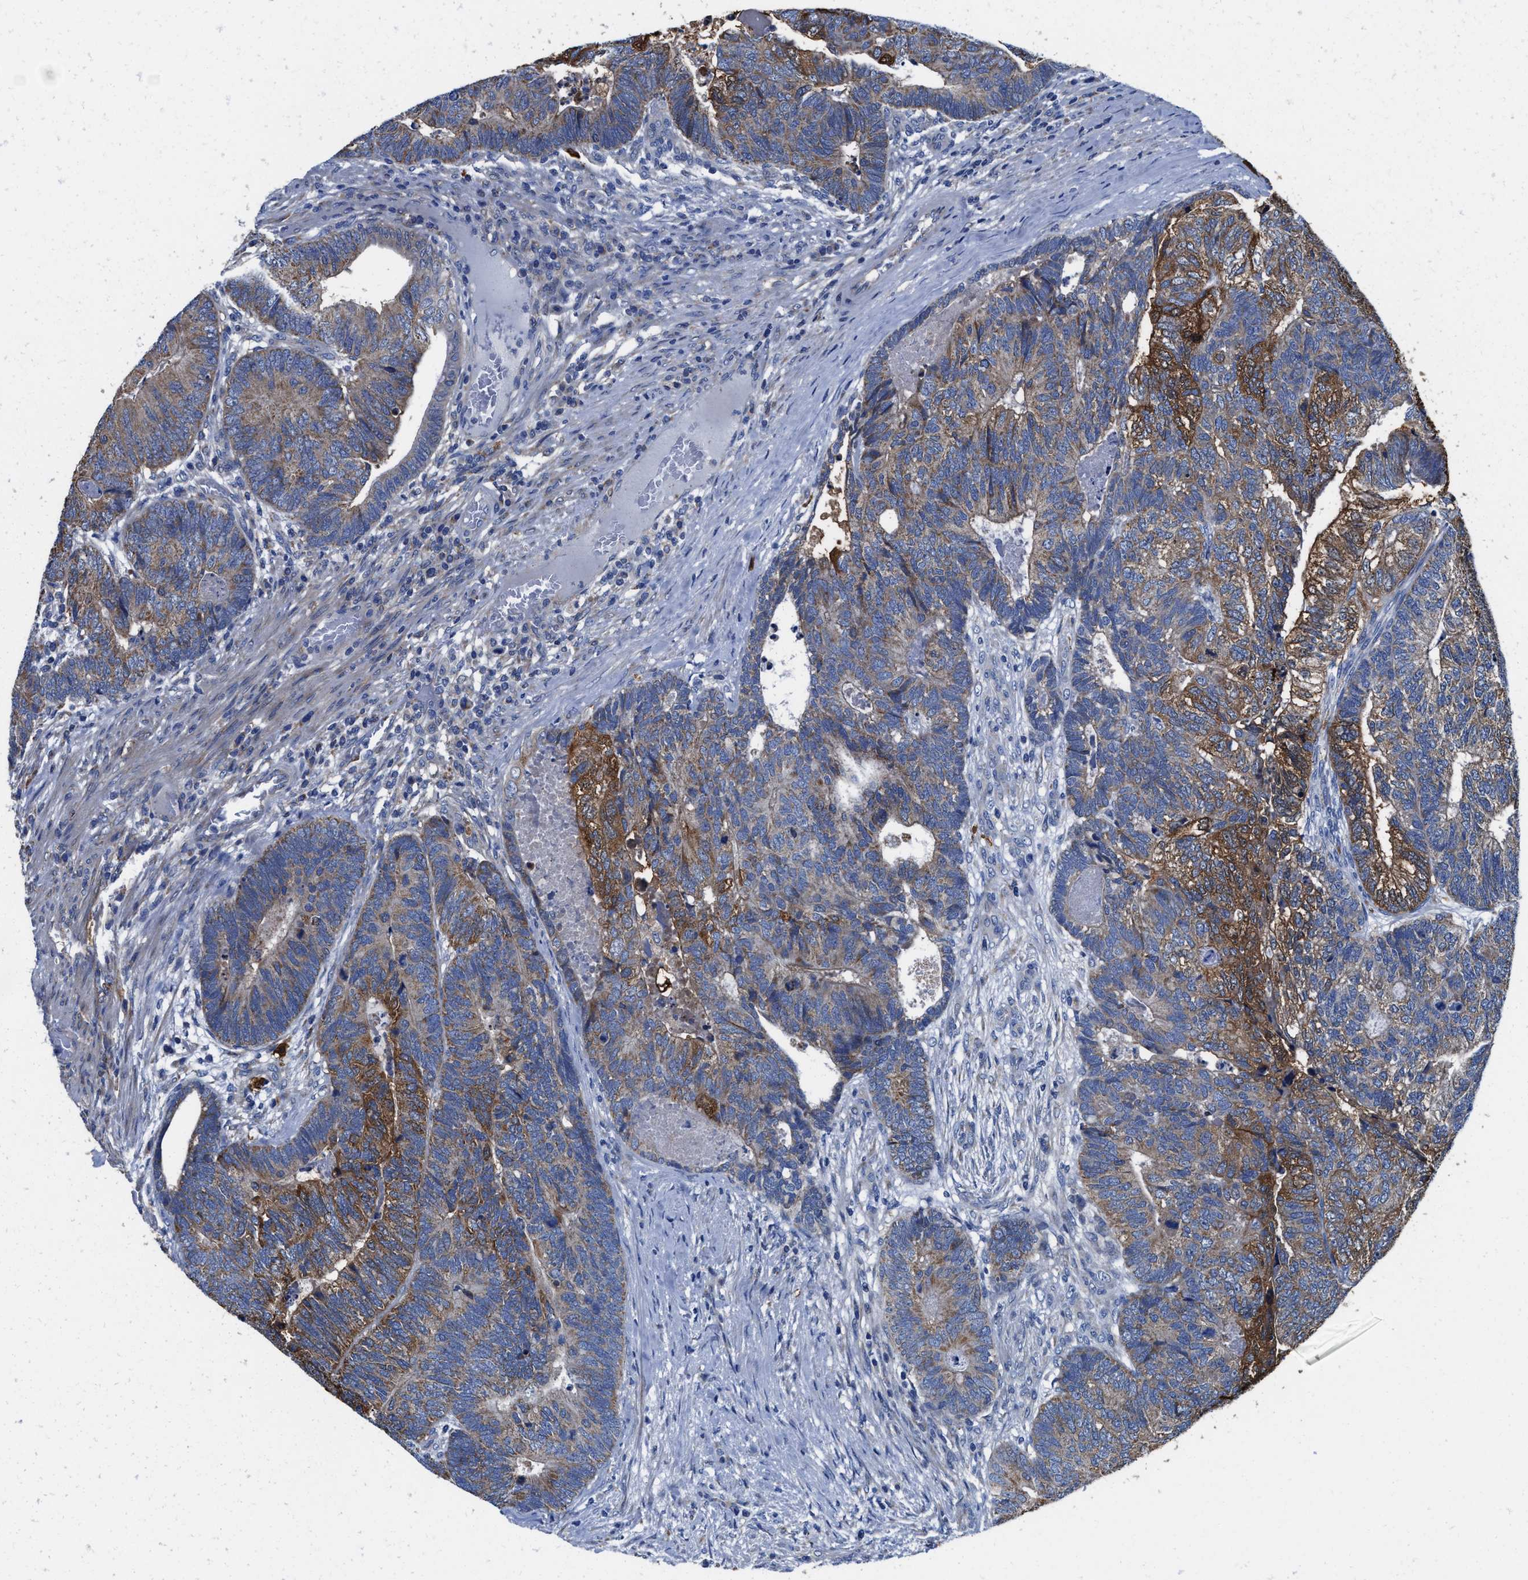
{"staining": {"intensity": "moderate", "quantity": ">75%", "location": "cytoplasmic/membranous"}, "tissue": "colorectal cancer", "cell_type": "Tumor cells", "image_type": "cancer", "snomed": [{"axis": "morphology", "description": "Adenocarcinoma, NOS"}, {"axis": "topography", "description": "Colon"}], "caption": "Immunohistochemical staining of human adenocarcinoma (colorectal) displays medium levels of moderate cytoplasmic/membranous staining in approximately >75% of tumor cells.", "gene": "TMEM30A", "patient": {"sex": "female", "age": 67}}